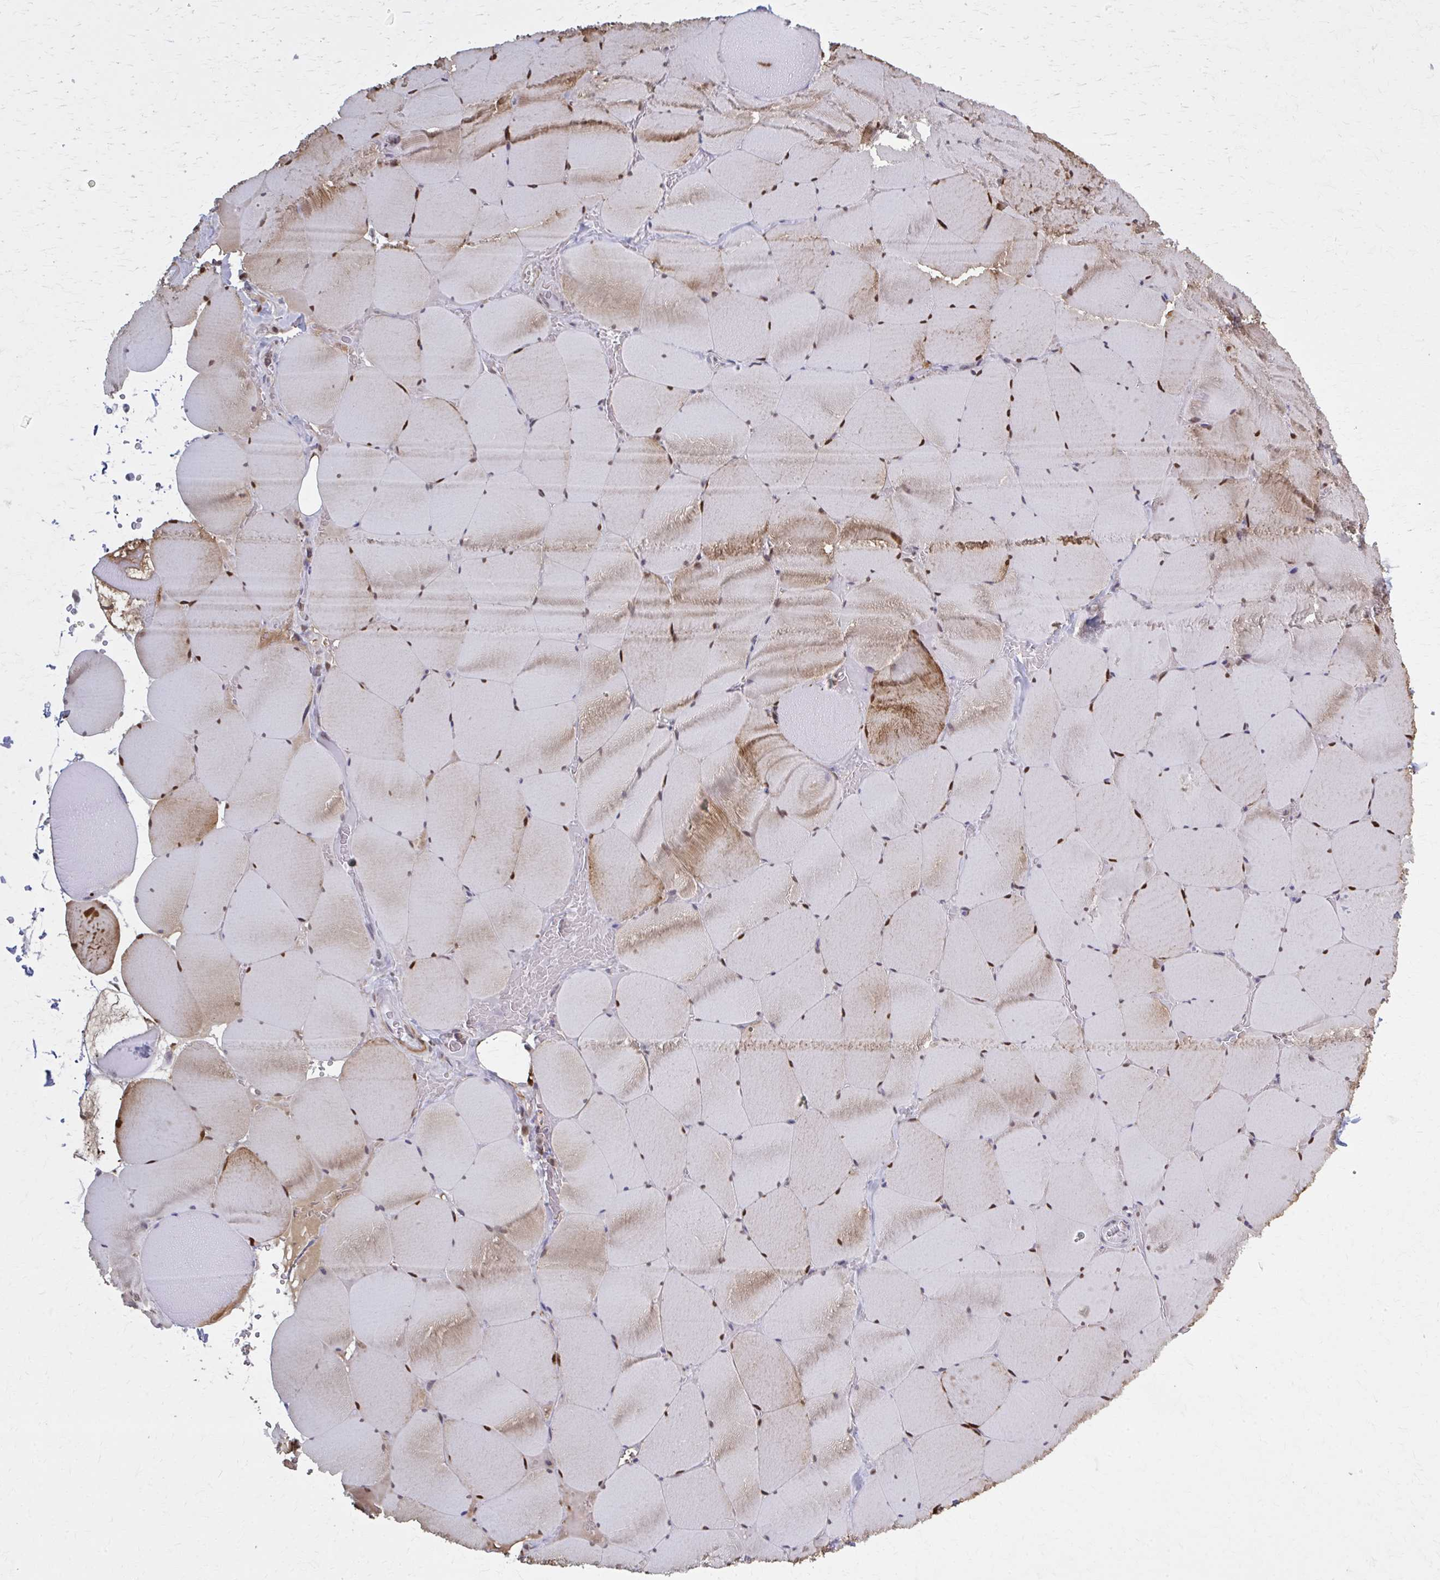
{"staining": {"intensity": "moderate", "quantity": "<25%", "location": "cytoplasmic/membranous"}, "tissue": "skeletal muscle", "cell_type": "Myocytes", "image_type": "normal", "snomed": [{"axis": "morphology", "description": "Normal tissue, NOS"}, {"axis": "topography", "description": "Skeletal muscle"}, {"axis": "topography", "description": "Head-Neck"}], "caption": "Immunohistochemistry (IHC) micrograph of unremarkable skeletal muscle: human skeletal muscle stained using immunohistochemistry (IHC) shows low levels of moderate protein expression localized specifically in the cytoplasmic/membranous of myocytes, appearing as a cytoplasmic/membranous brown color.", "gene": "MDH1", "patient": {"sex": "male", "age": 66}}